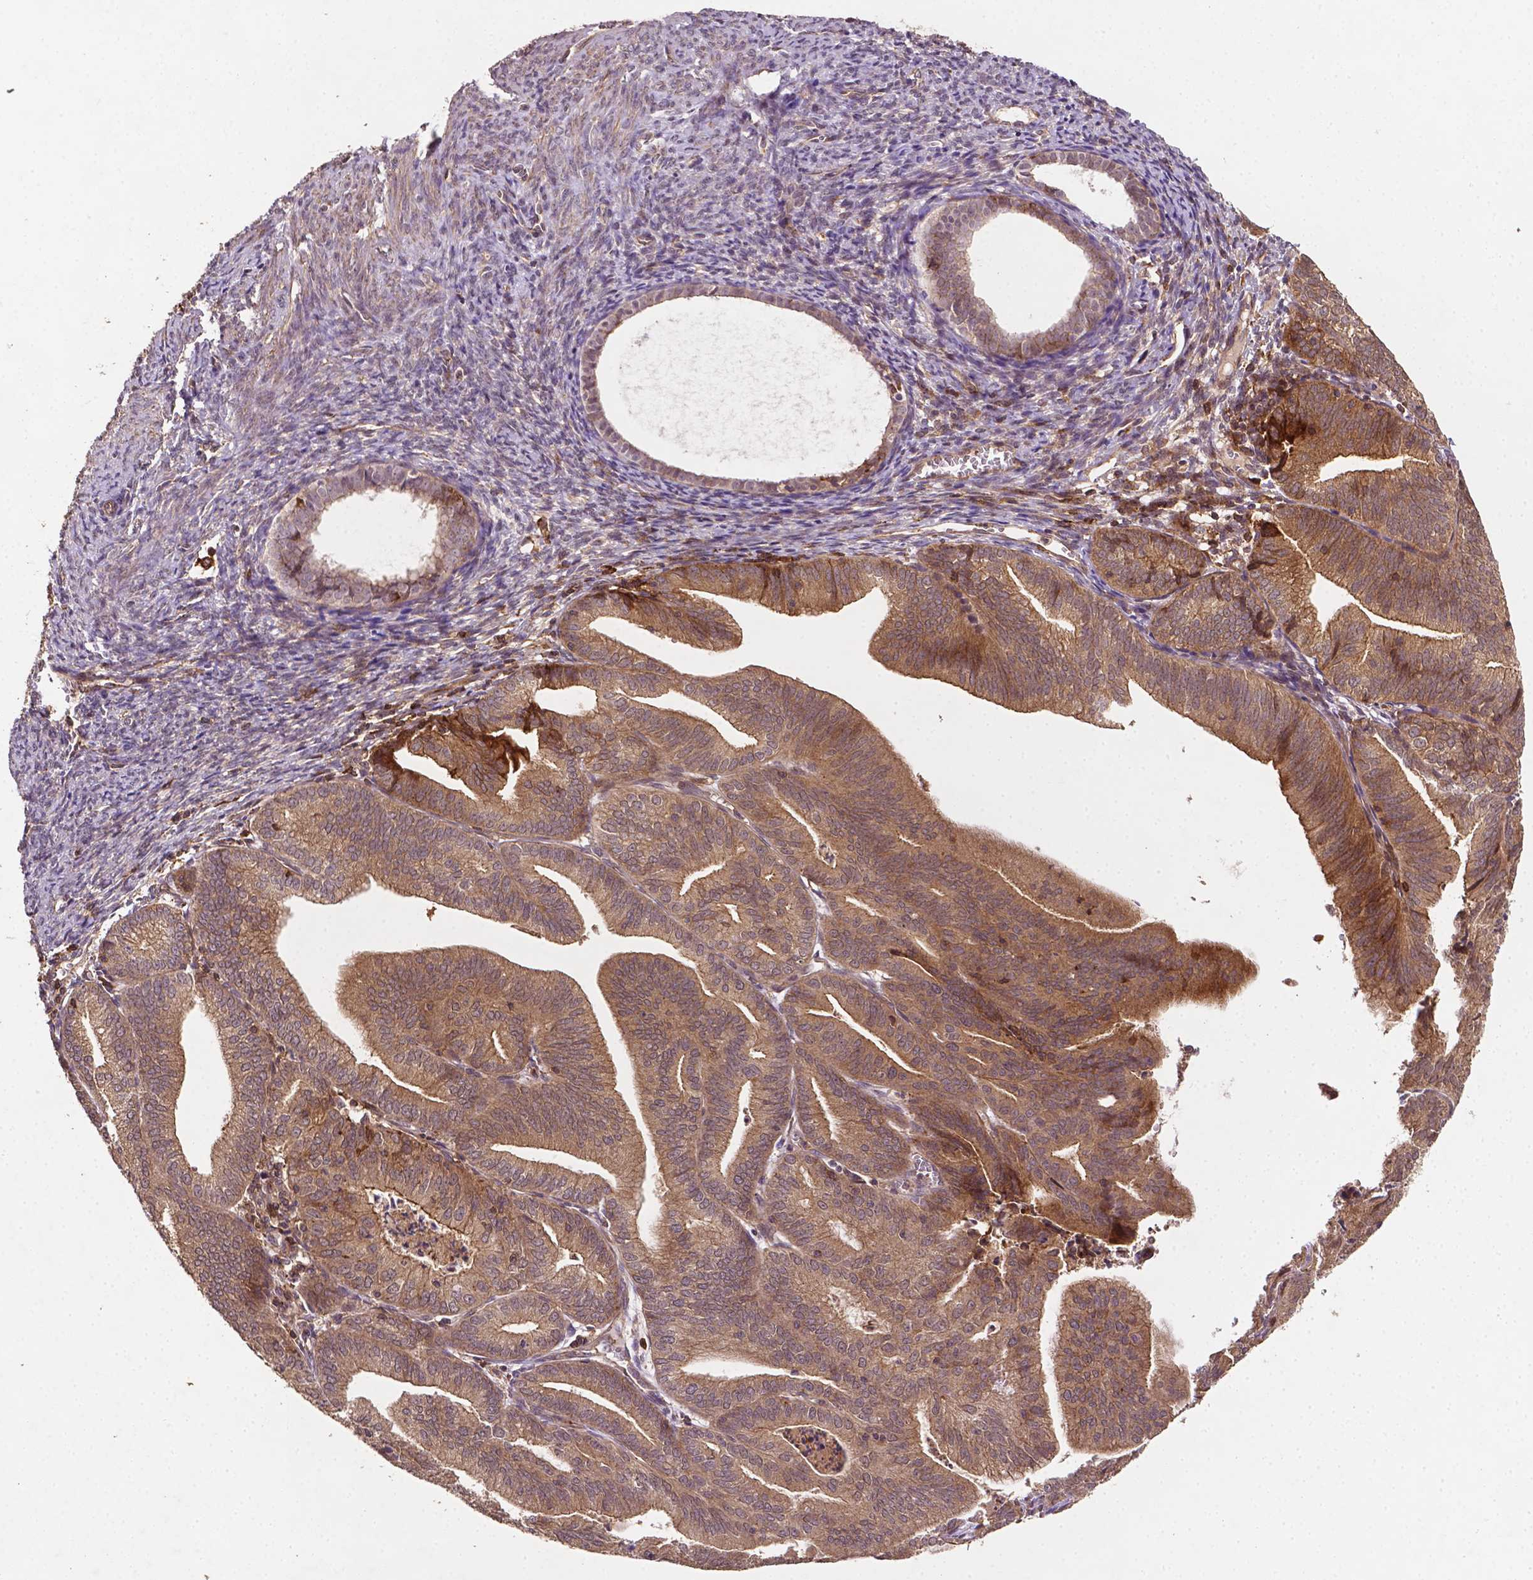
{"staining": {"intensity": "moderate", "quantity": ">75%", "location": "cytoplasmic/membranous"}, "tissue": "endometrial cancer", "cell_type": "Tumor cells", "image_type": "cancer", "snomed": [{"axis": "morphology", "description": "Adenocarcinoma, NOS"}, {"axis": "topography", "description": "Endometrium"}], "caption": "Protein analysis of endometrial cancer (adenocarcinoma) tissue reveals moderate cytoplasmic/membranous staining in approximately >75% of tumor cells.", "gene": "ZMYND19", "patient": {"sex": "female", "age": 70}}